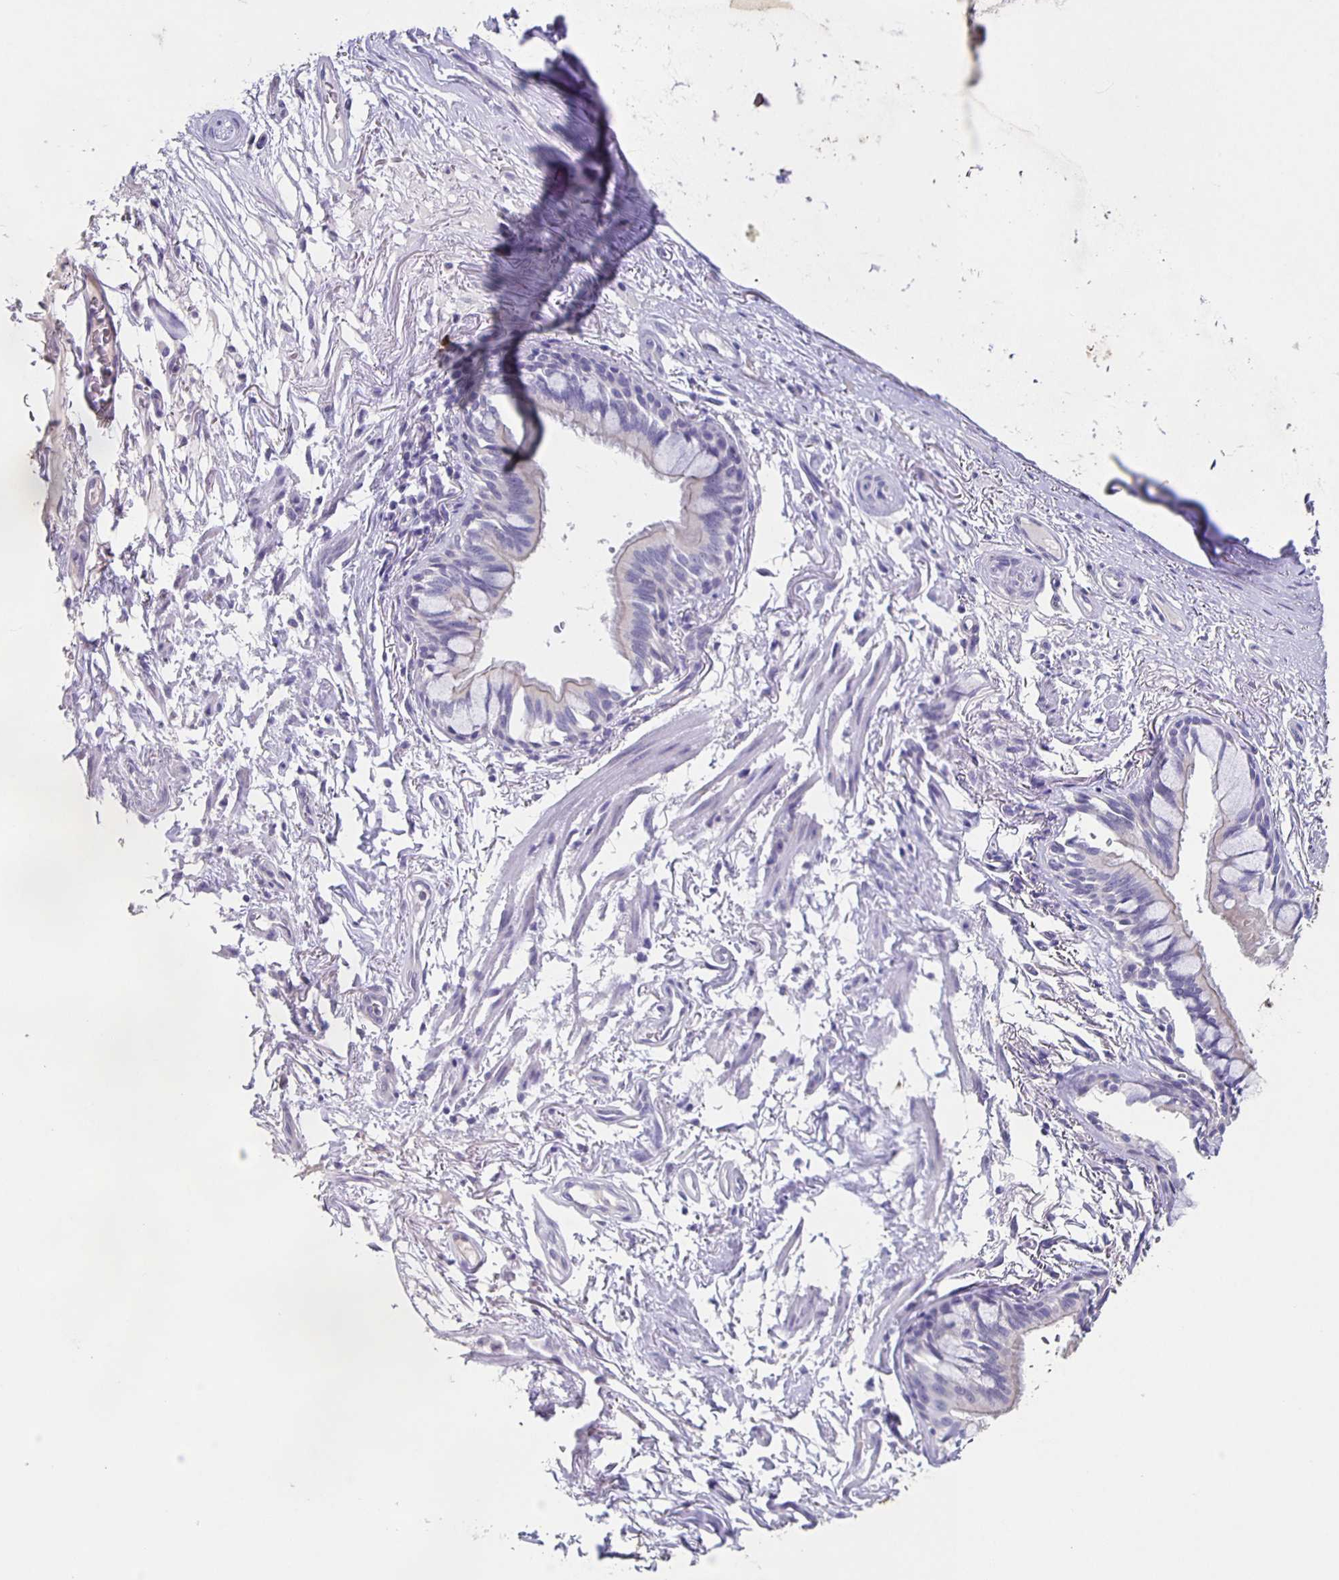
{"staining": {"intensity": "negative", "quantity": "none", "location": "none"}, "tissue": "bronchus", "cell_type": "Respiratory epithelial cells", "image_type": "normal", "snomed": [{"axis": "morphology", "description": "Normal tissue, NOS"}, {"axis": "topography", "description": "Bronchus"}], "caption": "Unremarkable bronchus was stained to show a protein in brown. There is no significant staining in respiratory epithelial cells. (DAB immunohistochemistry (IHC) with hematoxylin counter stain).", "gene": "CARNS1", "patient": {"sex": "male", "age": 70}}